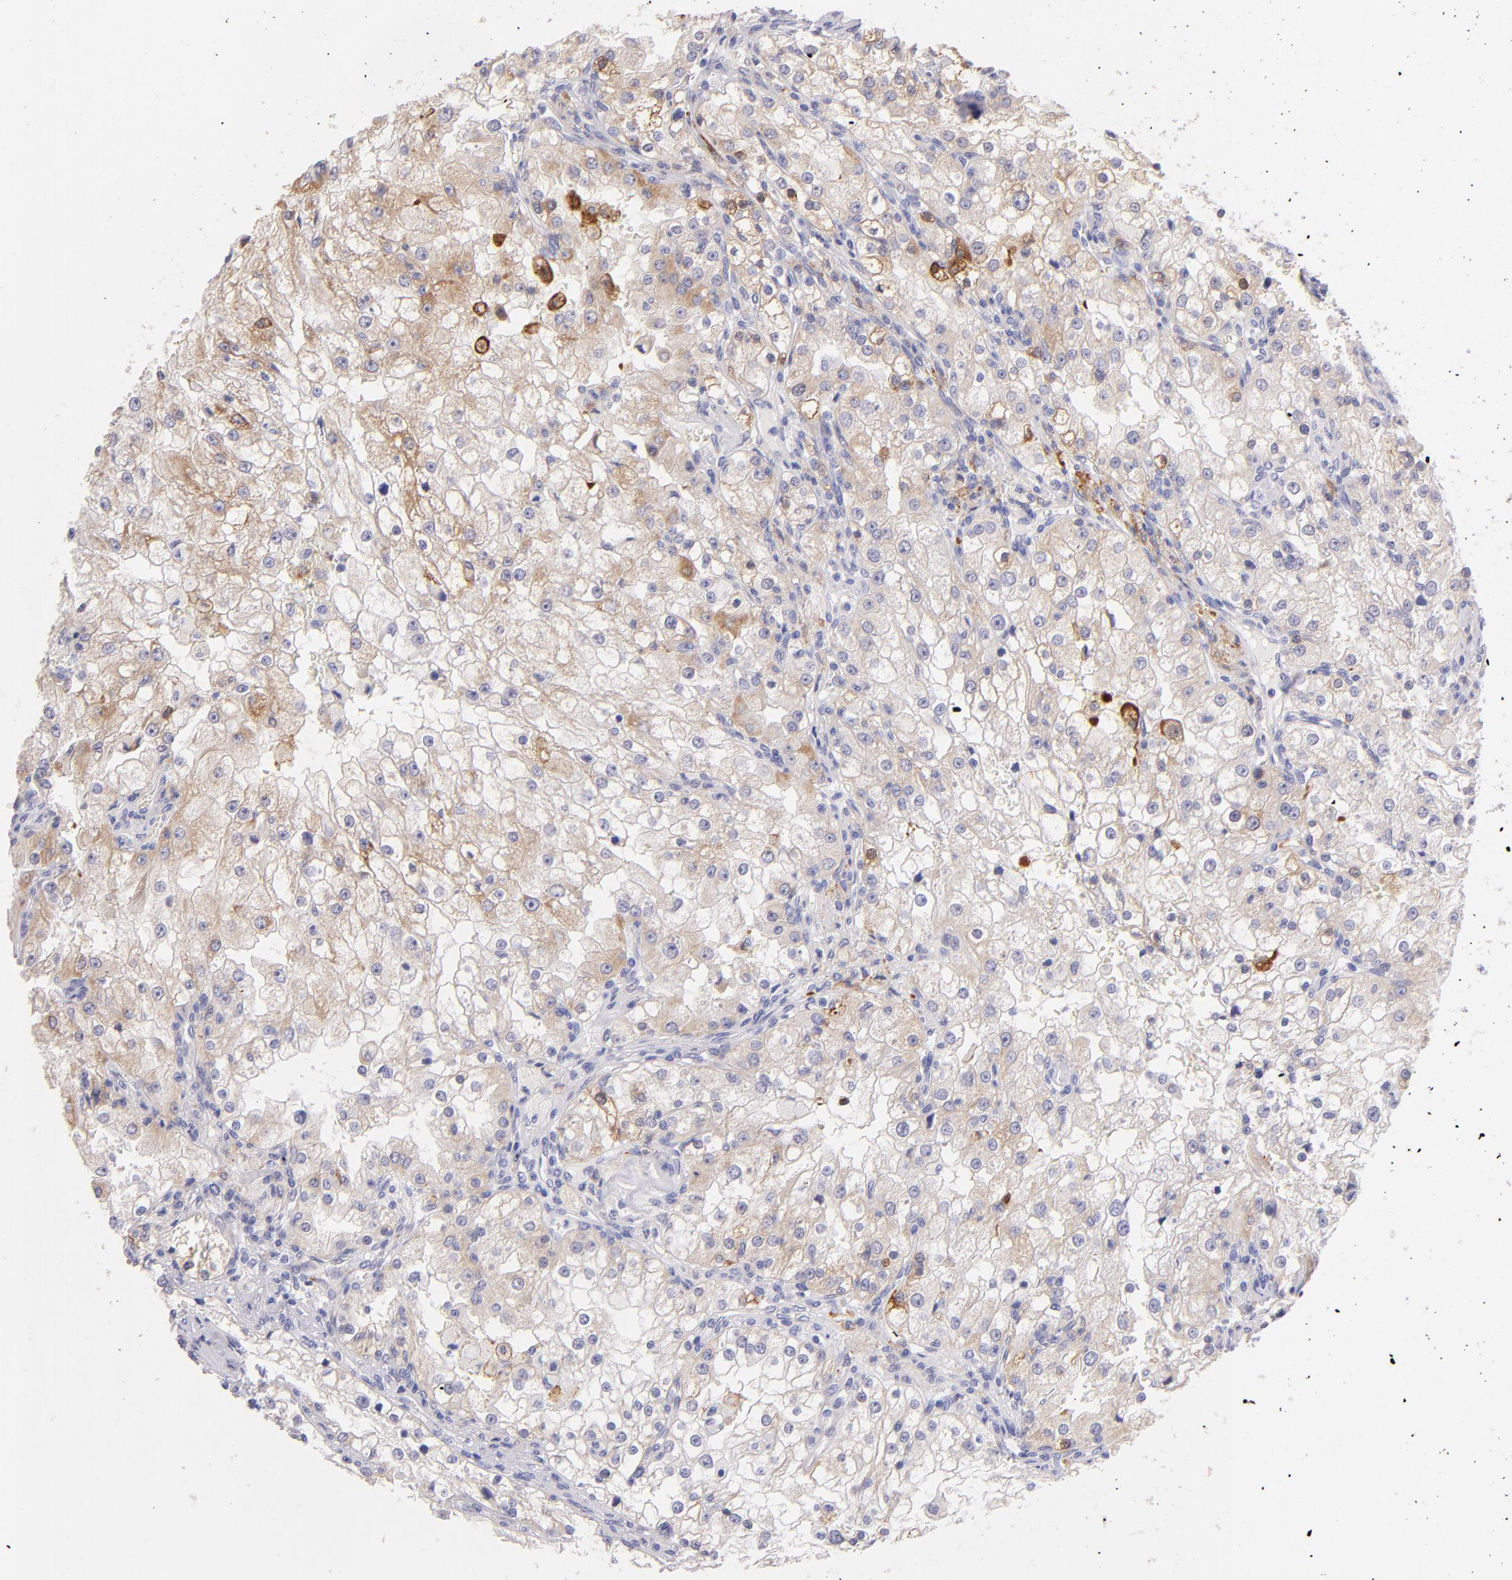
{"staining": {"intensity": "moderate", "quantity": "25%-75%", "location": "cytoplasmic/membranous"}, "tissue": "renal cancer", "cell_type": "Tumor cells", "image_type": "cancer", "snomed": [{"axis": "morphology", "description": "Adenocarcinoma, NOS"}, {"axis": "topography", "description": "Kidney"}], "caption": "A high-resolution histopathology image shows IHC staining of renal cancer, which shows moderate cytoplasmic/membranous staining in about 25%-75% of tumor cells.", "gene": "SH2D4A", "patient": {"sex": "female", "age": 74}}